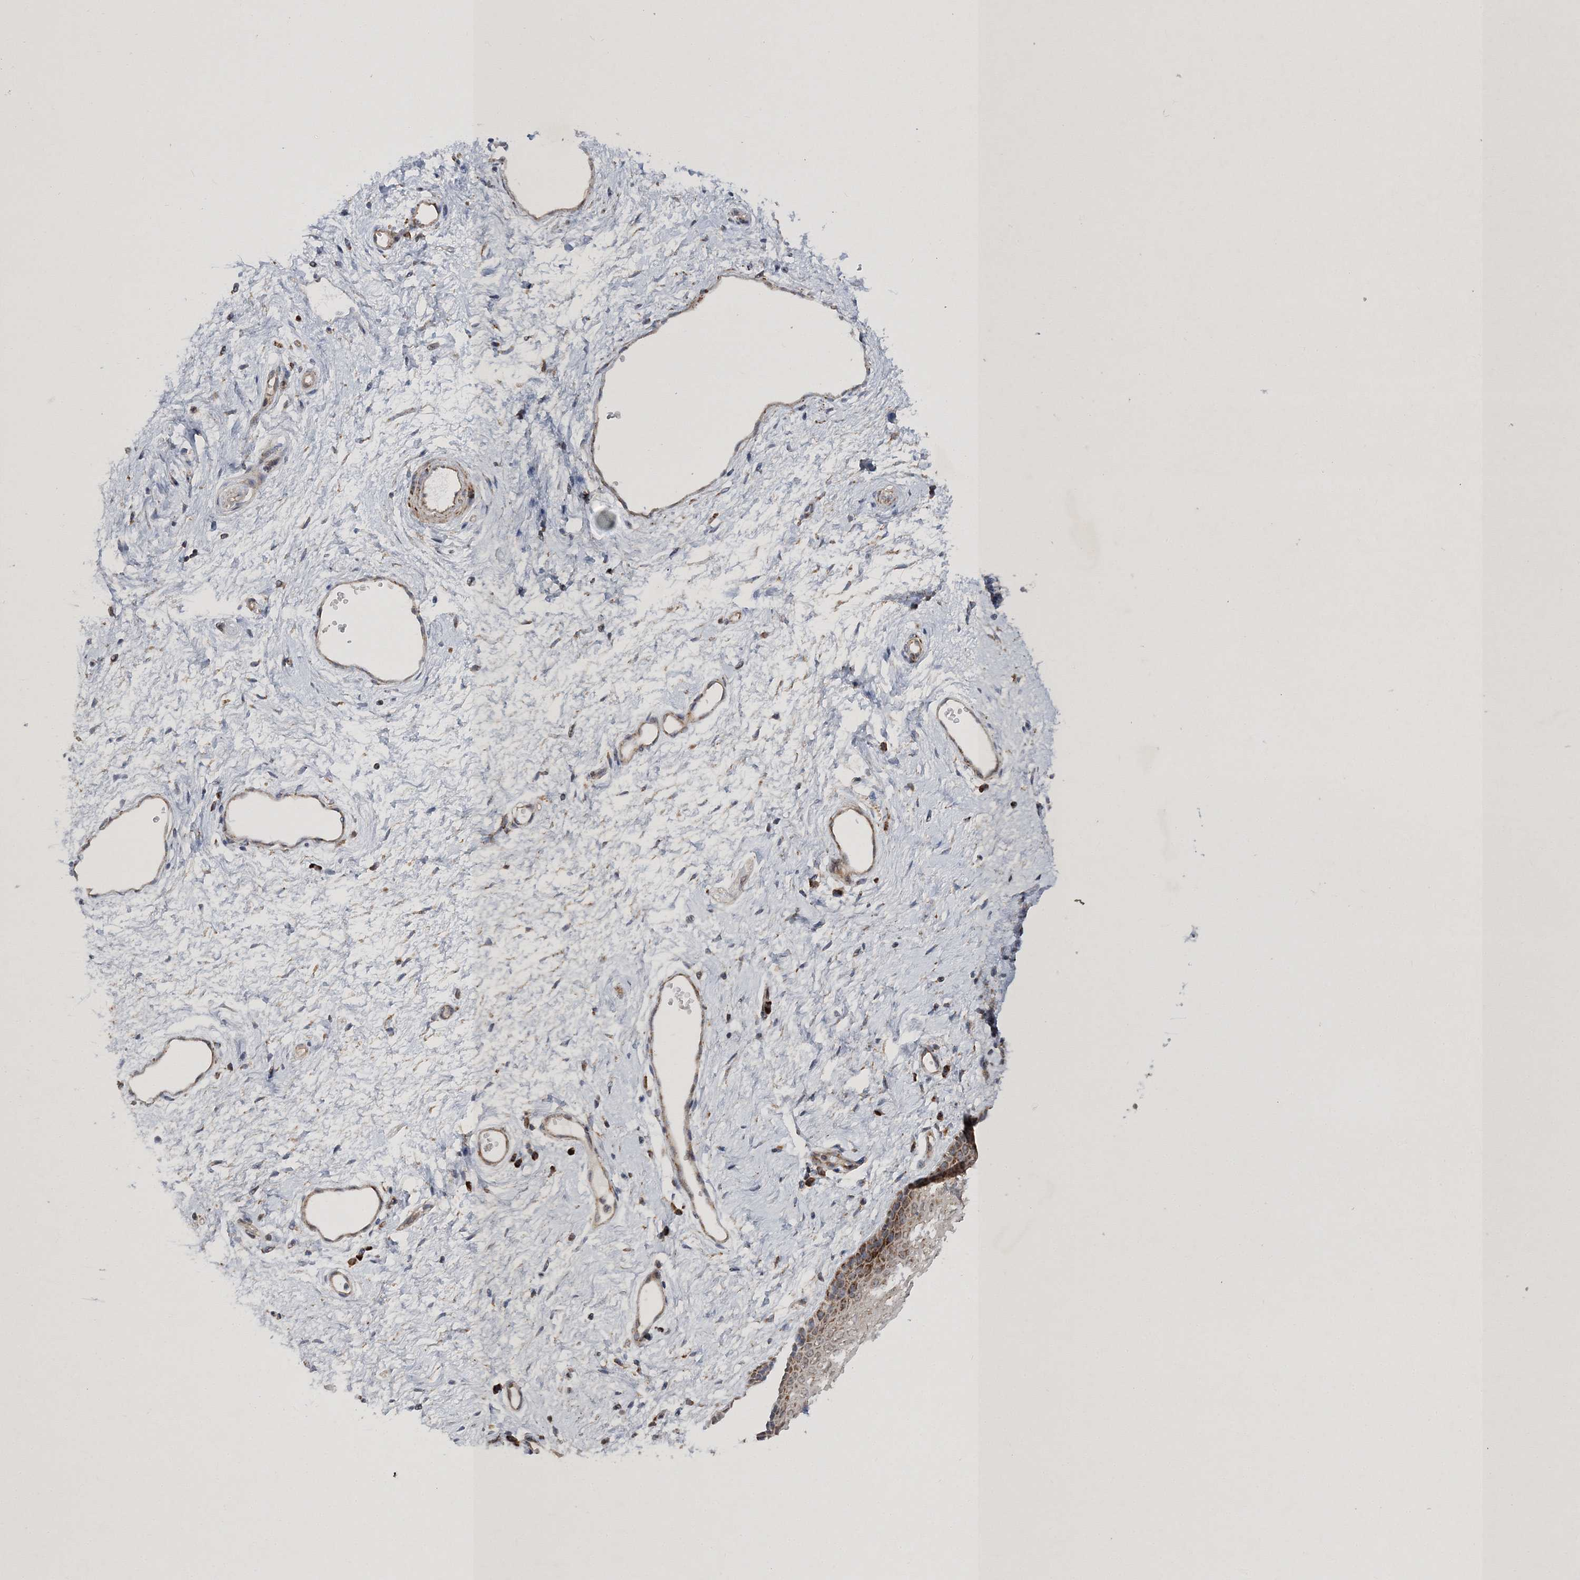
{"staining": {"intensity": "moderate", "quantity": "25%-75%", "location": "cytoplasmic/membranous"}, "tissue": "vagina", "cell_type": "Squamous epithelial cells", "image_type": "normal", "snomed": [{"axis": "morphology", "description": "Normal tissue, NOS"}, {"axis": "topography", "description": "Vagina"}], "caption": "Protein expression analysis of benign vagina shows moderate cytoplasmic/membranous staining in approximately 25%-75% of squamous epithelial cells.", "gene": "SCRN3", "patient": {"sex": "female", "age": 46}}